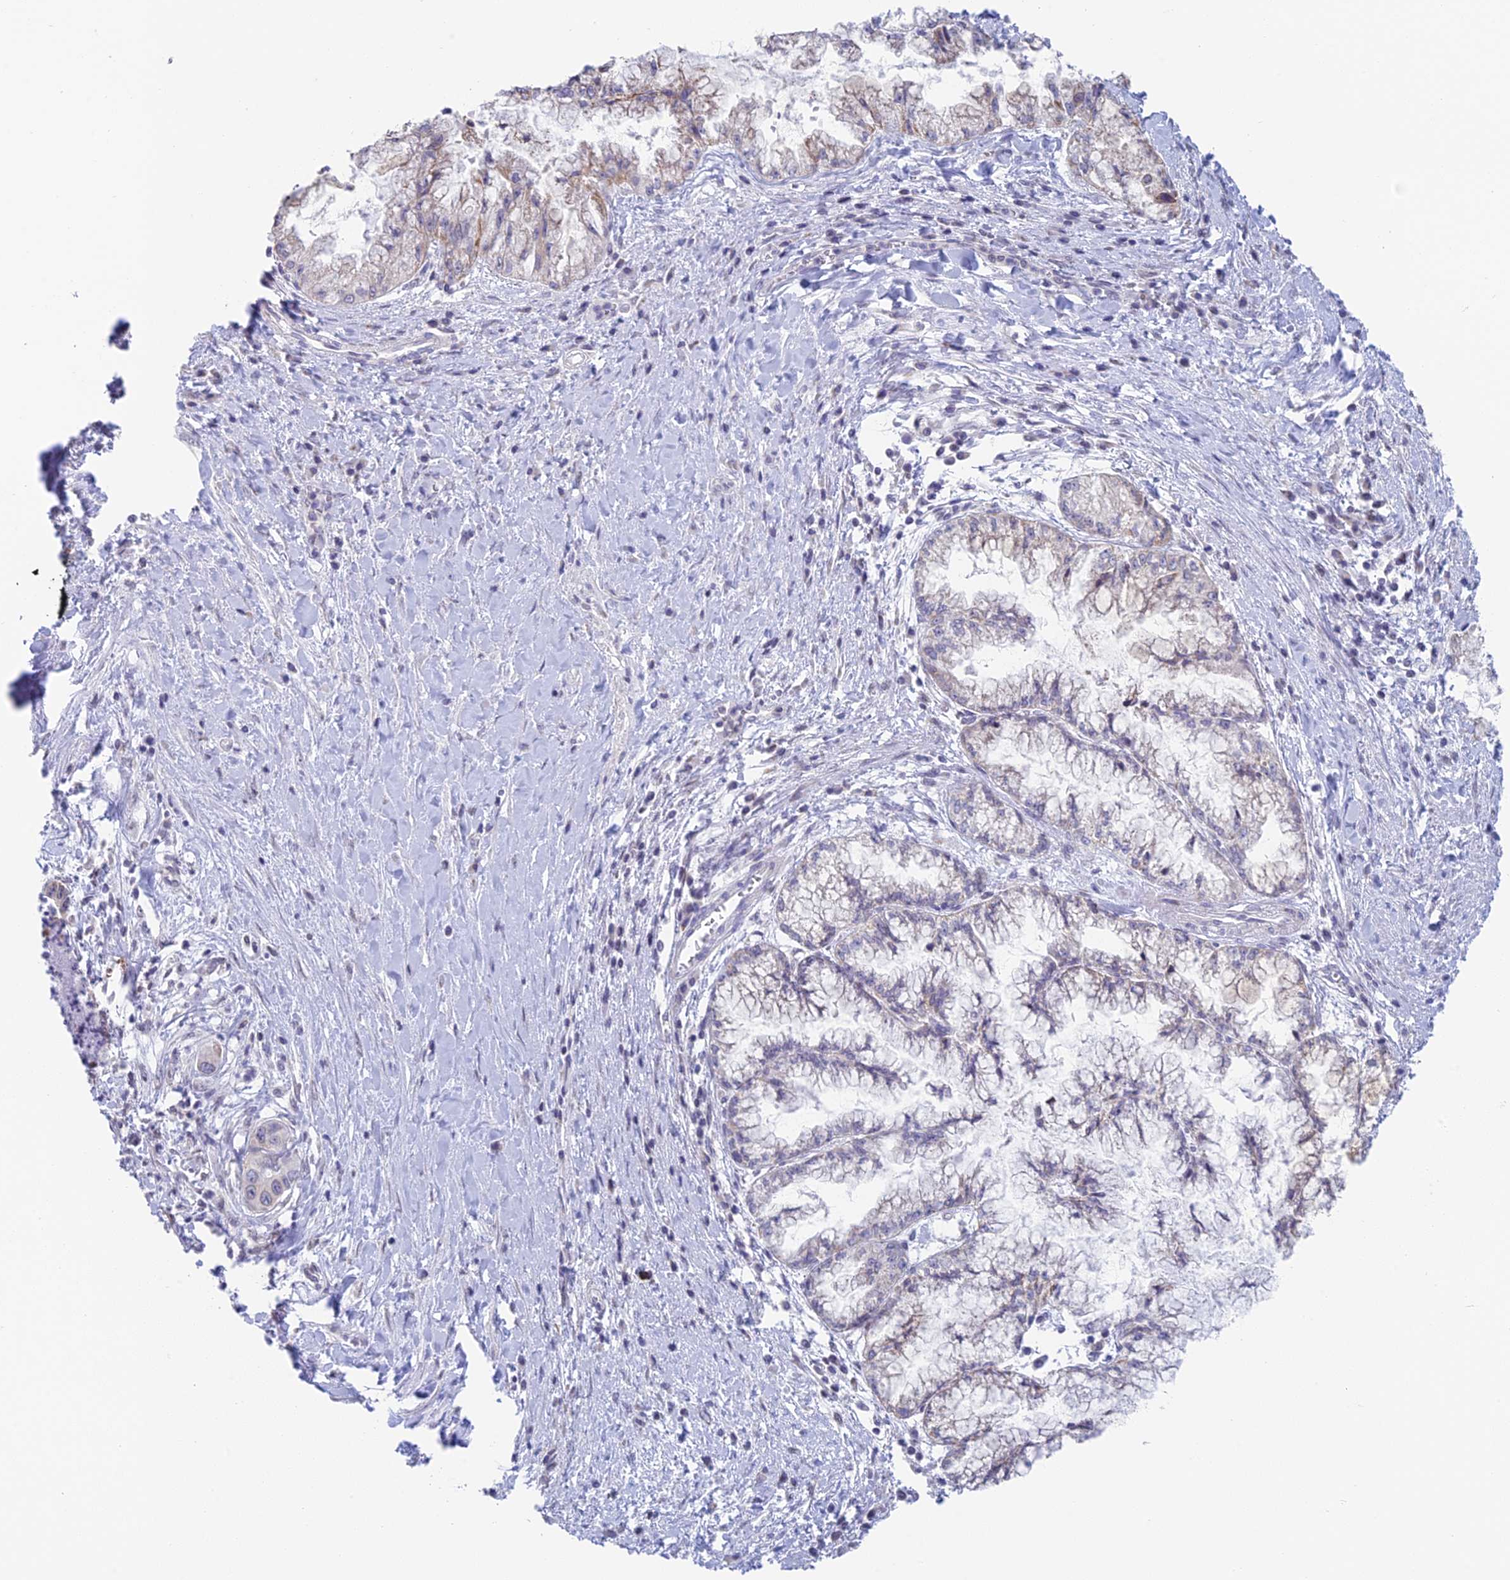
{"staining": {"intensity": "negative", "quantity": "none", "location": "none"}, "tissue": "pancreatic cancer", "cell_type": "Tumor cells", "image_type": "cancer", "snomed": [{"axis": "morphology", "description": "Adenocarcinoma, NOS"}, {"axis": "topography", "description": "Pancreas"}], "caption": "This is an immunohistochemistry (IHC) micrograph of human pancreatic adenocarcinoma. There is no staining in tumor cells.", "gene": "REXO5", "patient": {"sex": "male", "age": 73}}